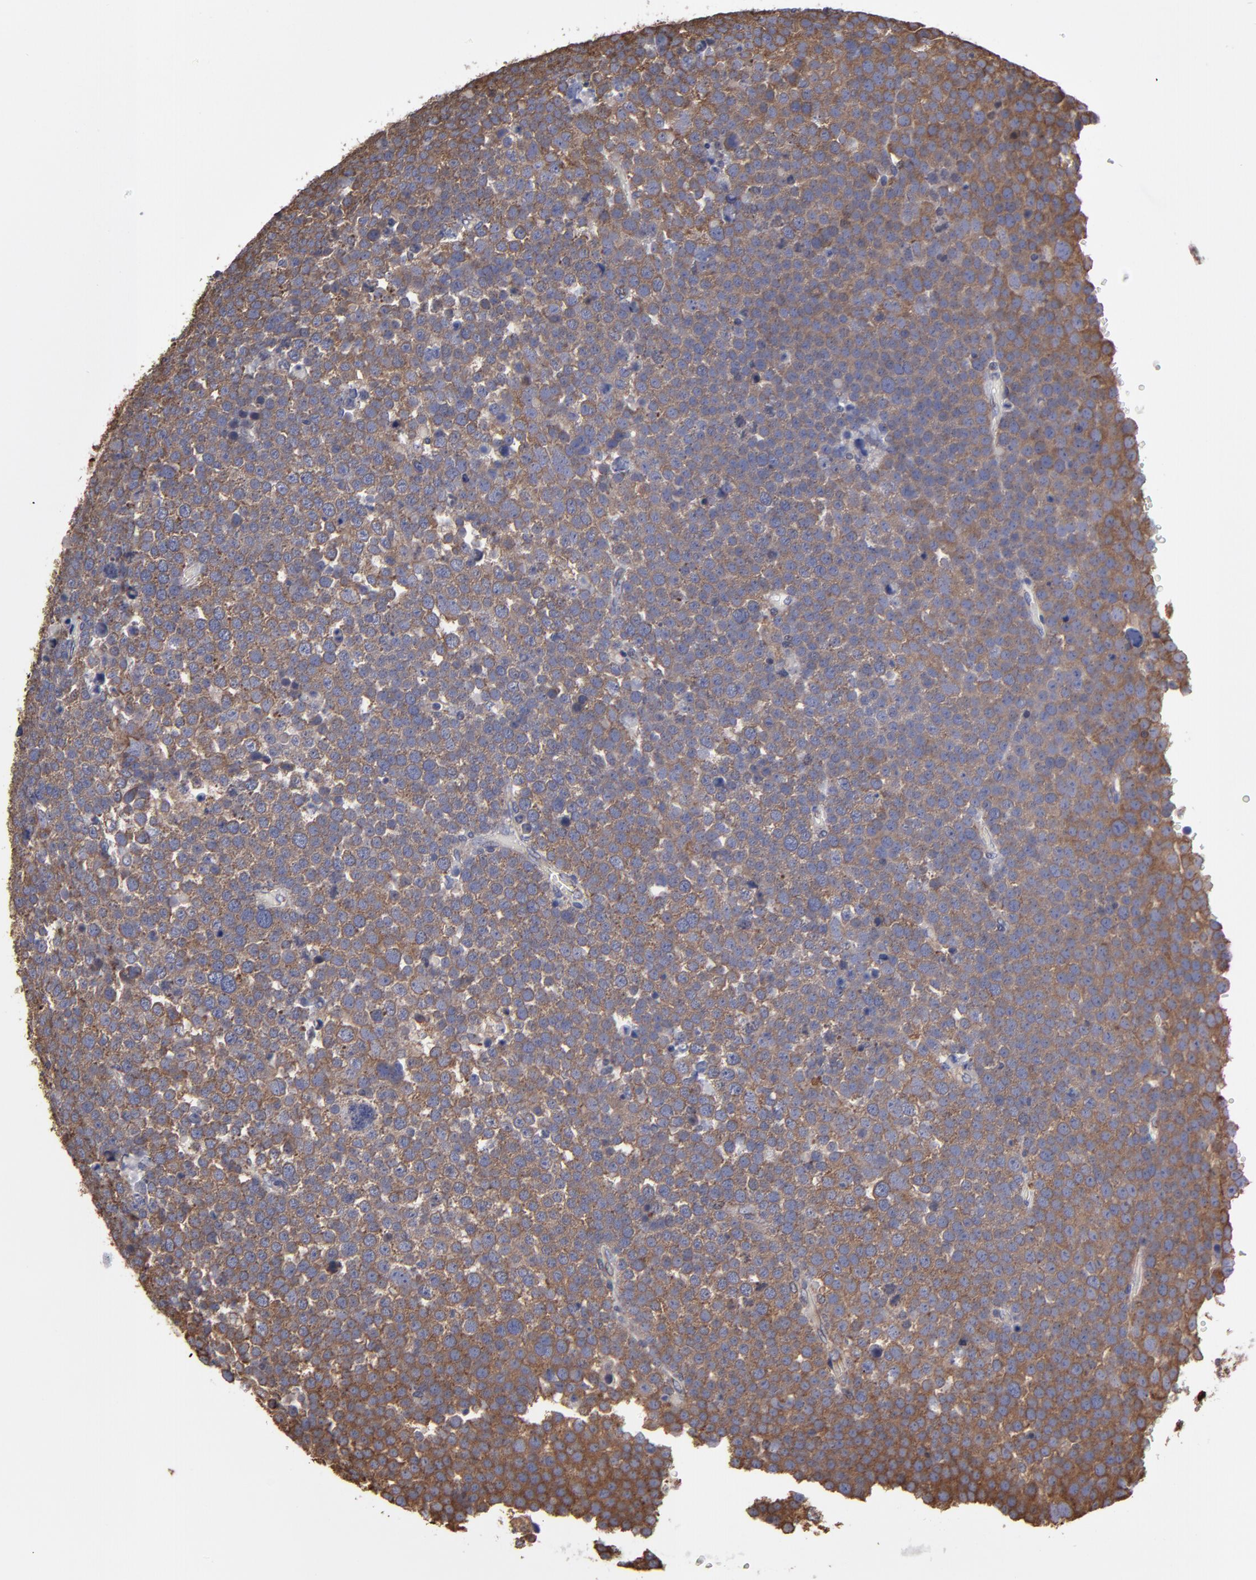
{"staining": {"intensity": "moderate", "quantity": ">75%", "location": "cytoplasmic/membranous"}, "tissue": "testis cancer", "cell_type": "Tumor cells", "image_type": "cancer", "snomed": [{"axis": "morphology", "description": "Seminoma, NOS"}, {"axis": "topography", "description": "Testis"}], "caption": "Moderate cytoplasmic/membranous expression is present in approximately >75% of tumor cells in seminoma (testis).", "gene": "SND1", "patient": {"sex": "male", "age": 71}}